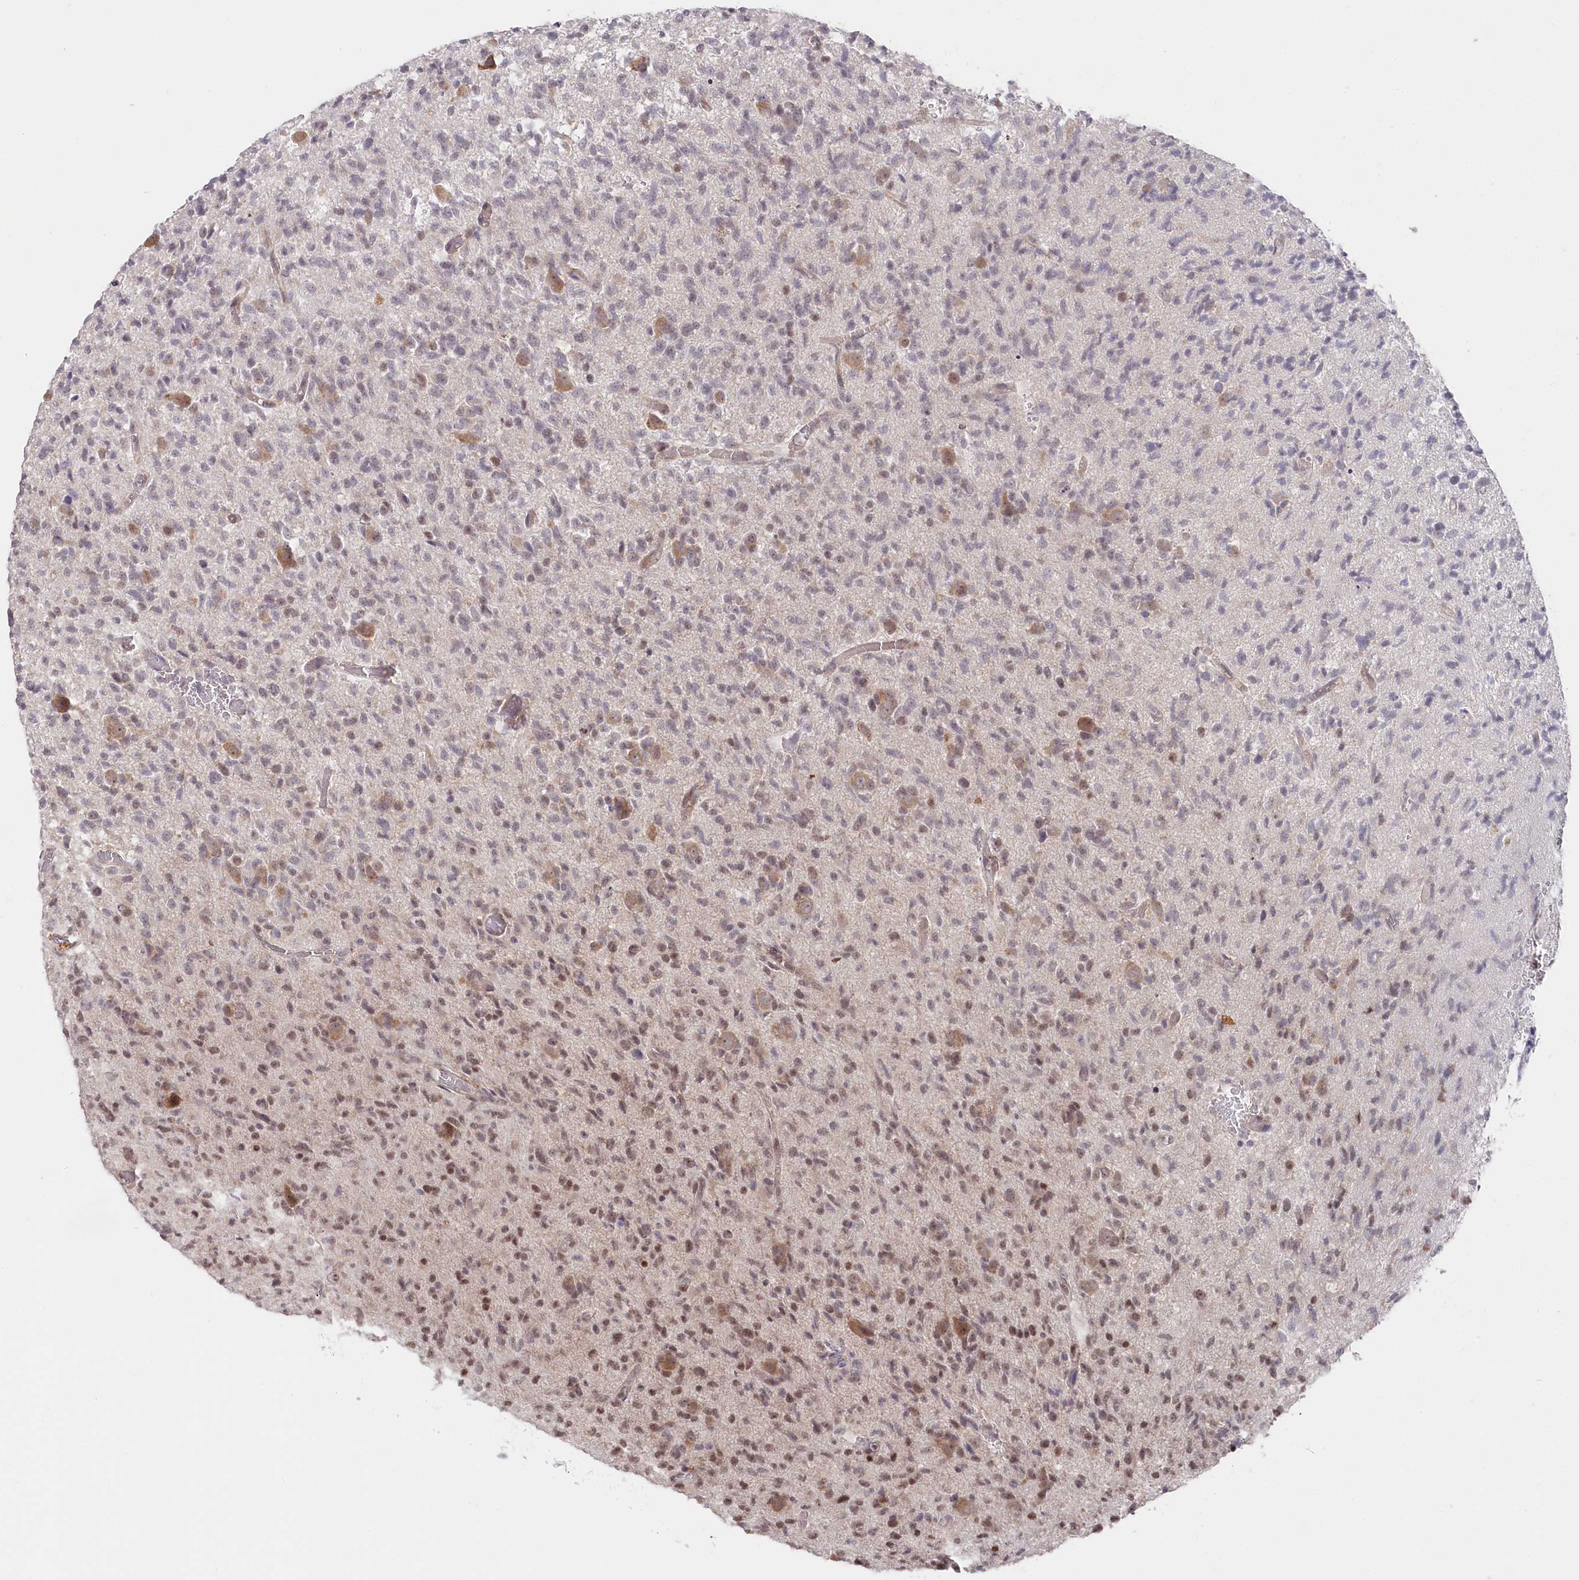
{"staining": {"intensity": "weak", "quantity": "25%-75%", "location": "nuclear"}, "tissue": "glioma", "cell_type": "Tumor cells", "image_type": "cancer", "snomed": [{"axis": "morphology", "description": "Glioma, malignant, High grade"}, {"axis": "topography", "description": "Brain"}], "caption": "Tumor cells reveal weak nuclear expression in approximately 25%-75% of cells in high-grade glioma (malignant). The protein is shown in brown color, while the nuclei are stained blue.", "gene": "CGGBP1", "patient": {"sex": "female", "age": 57}}